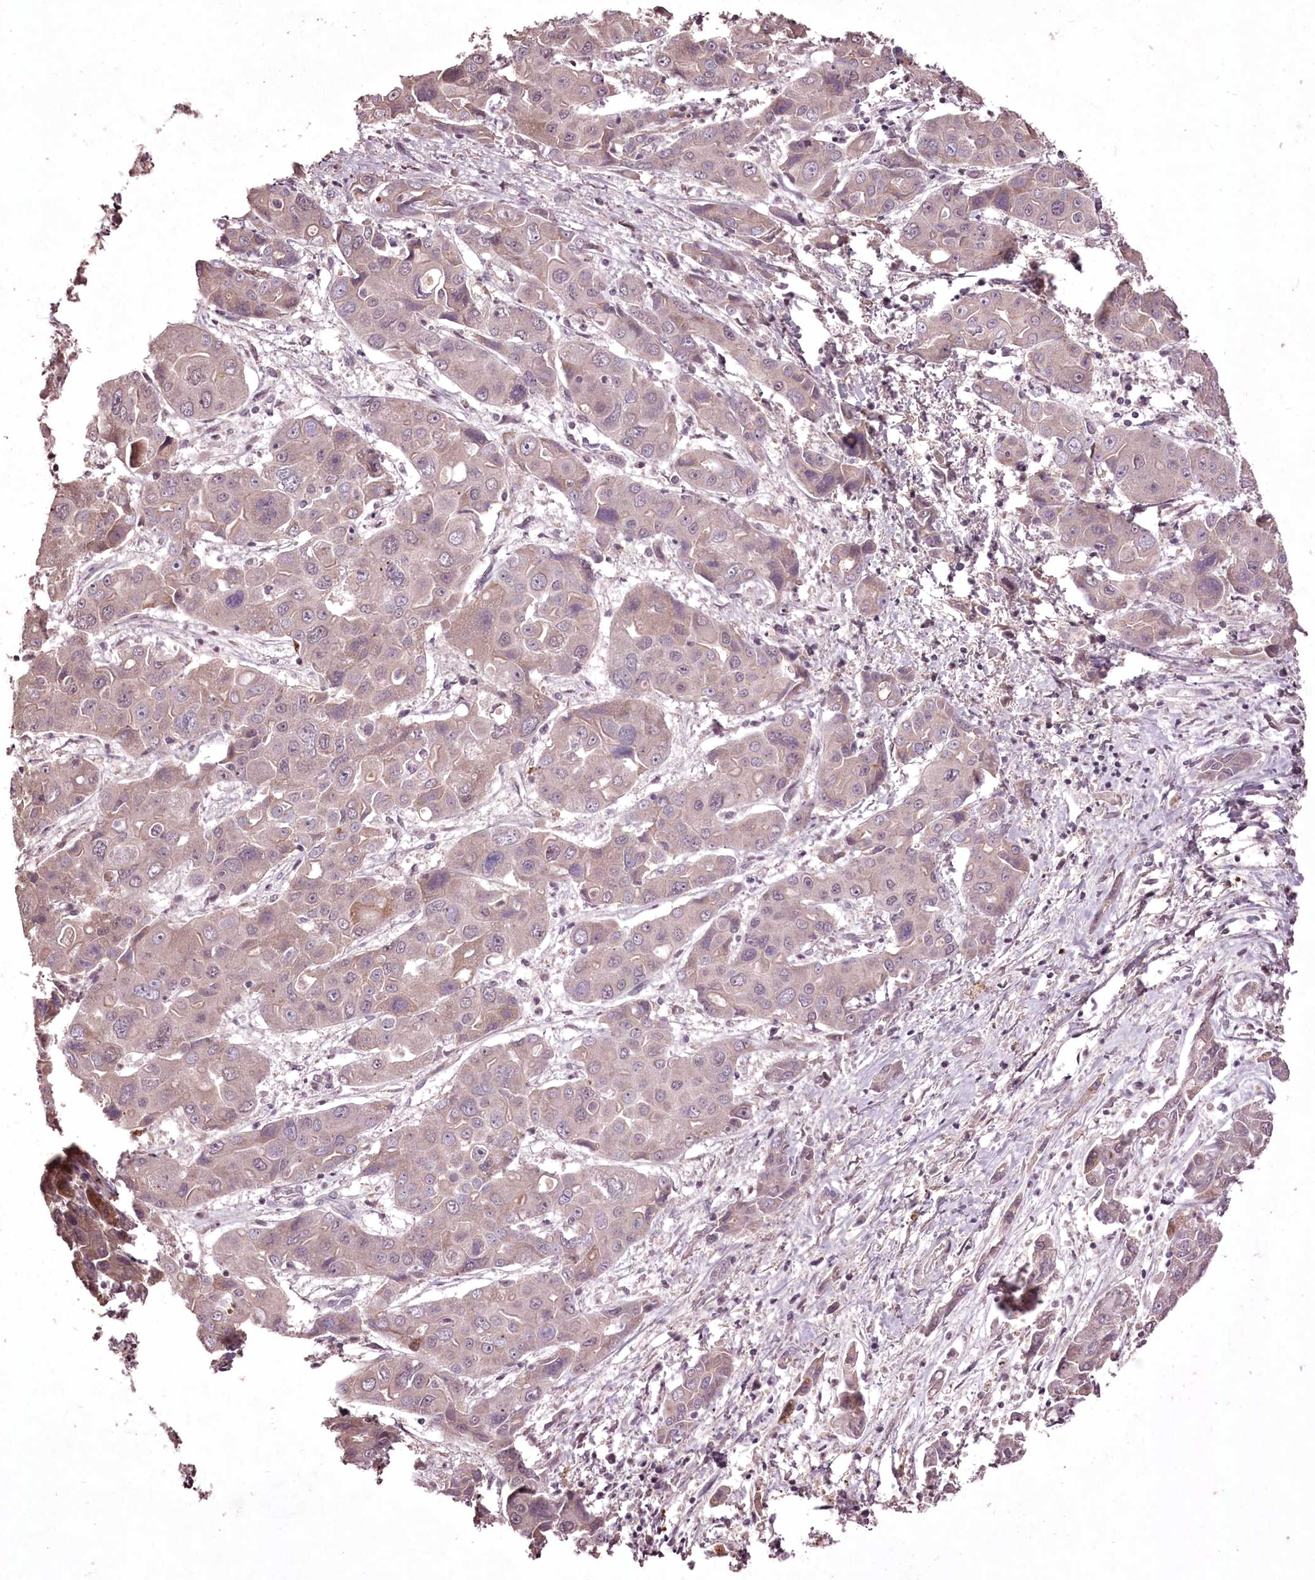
{"staining": {"intensity": "negative", "quantity": "none", "location": "none"}, "tissue": "liver cancer", "cell_type": "Tumor cells", "image_type": "cancer", "snomed": [{"axis": "morphology", "description": "Cholangiocarcinoma"}, {"axis": "topography", "description": "Liver"}], "caption": "A high-resolution histopathology image shows immunohistochemistry (IHC) staining of liver cancer (cholangiocarcinoma), which shows no significant expression in tumor cells. (DAB immunohistochemistry with hematoxylin counter stain).", "gene": "ADRA1D", "patient": {"sex": "male", "age": 67}}